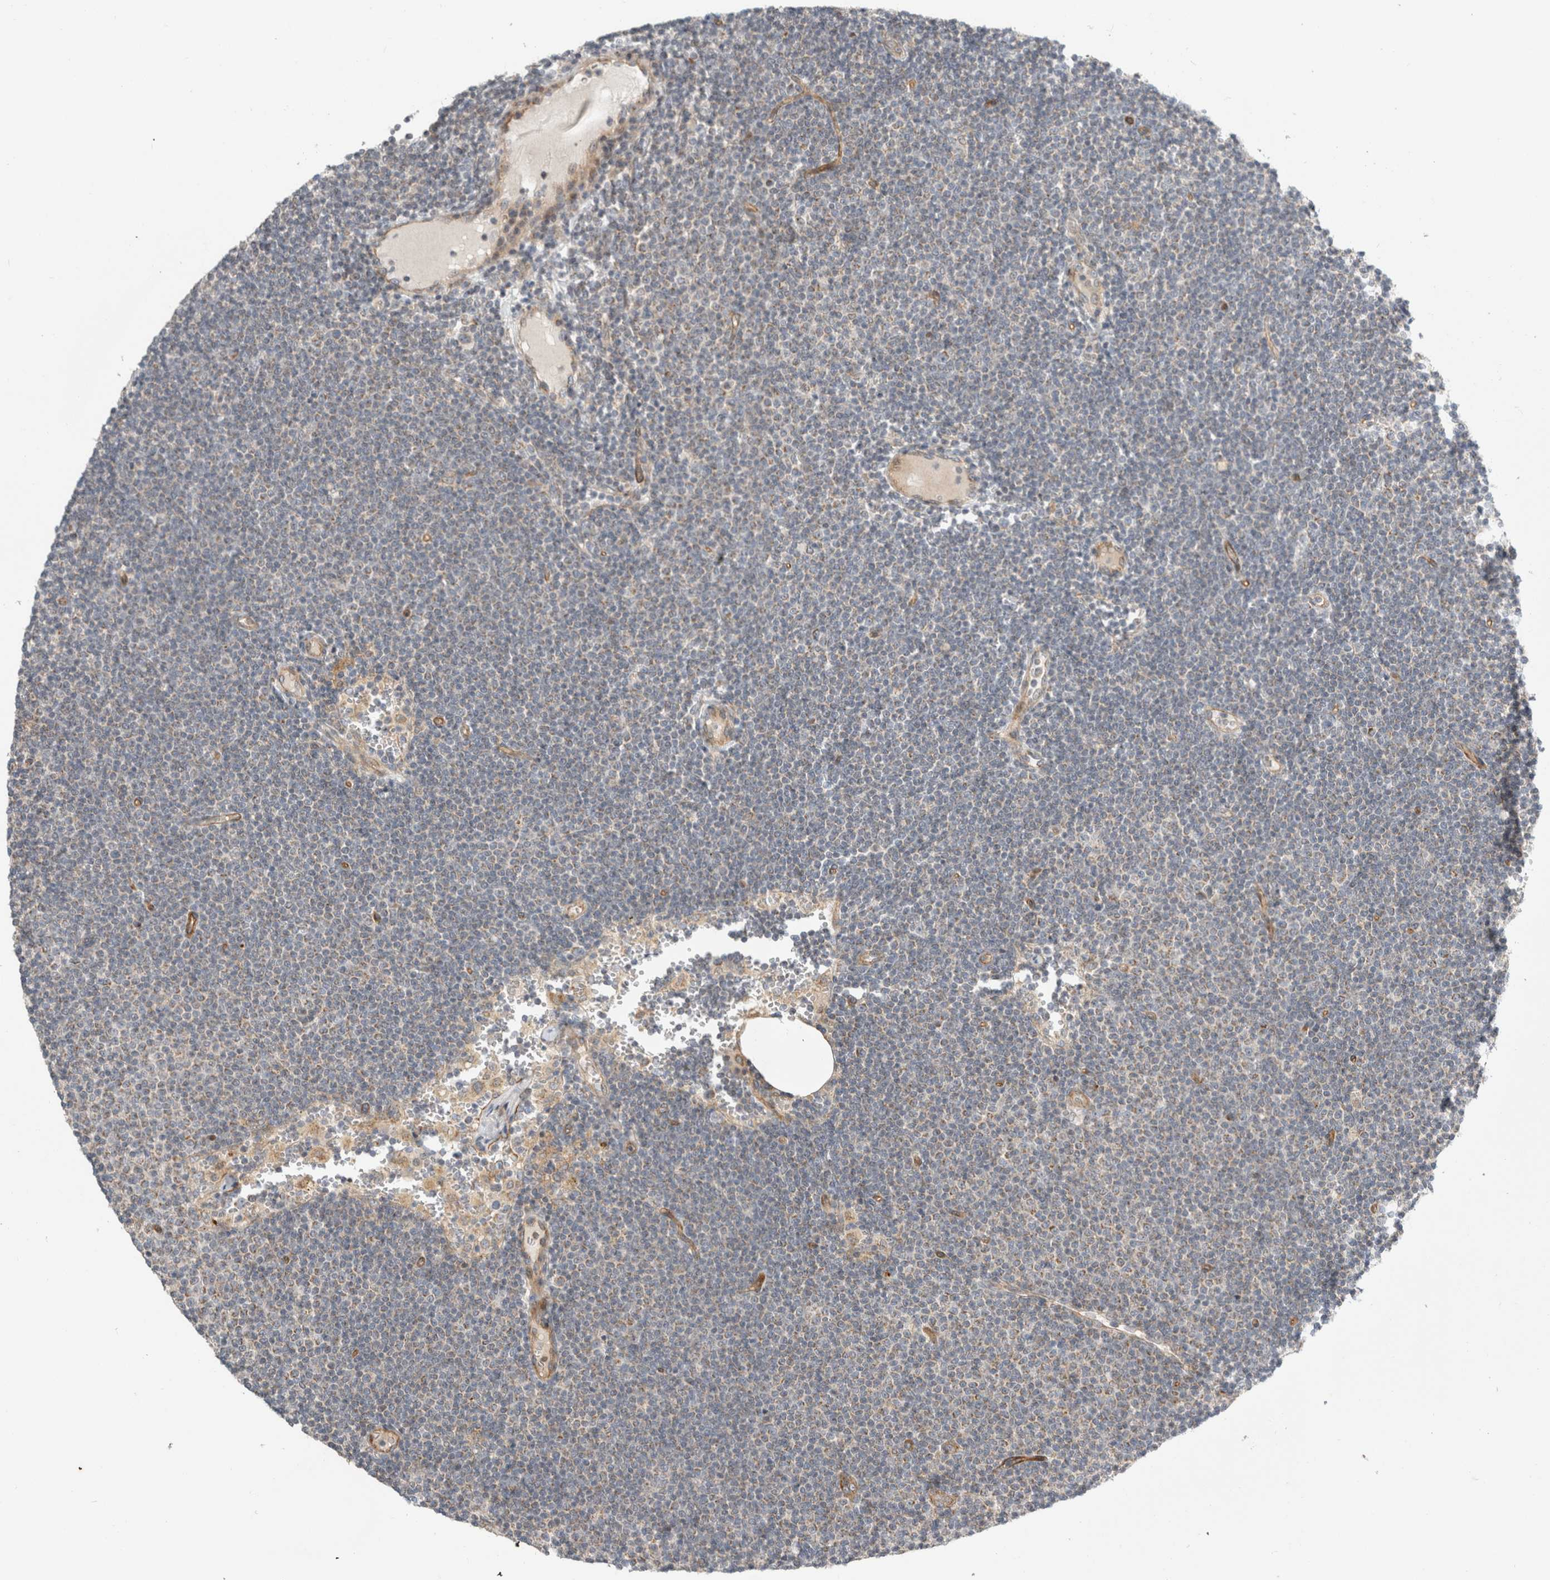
{"staining": {"intensity": "weak", "quantity": "<25%", "location": "cytoplasmic/membranous"}, "tissue": "lymphoma", "cell_type": "Tumor cells", "image_type": "cancer", "snomed": [{"axis": "morphology", "description": "Malignant lymphoma, non-Hodgkin's type, Low grade"}, {"axis": "topography", "description": "Lymph node"}], "caption": "An IHC photomicrograph of low-grade malignant lymphoma, non-Hodgkin's type is shown. There is no staining in tumor cells of low-grade malignant lymphoma, non-Hodgkin's type. Nuclei are stained in blue.", "gene": "KPNA5", "patient": {"sex": "female", "age": 53}}